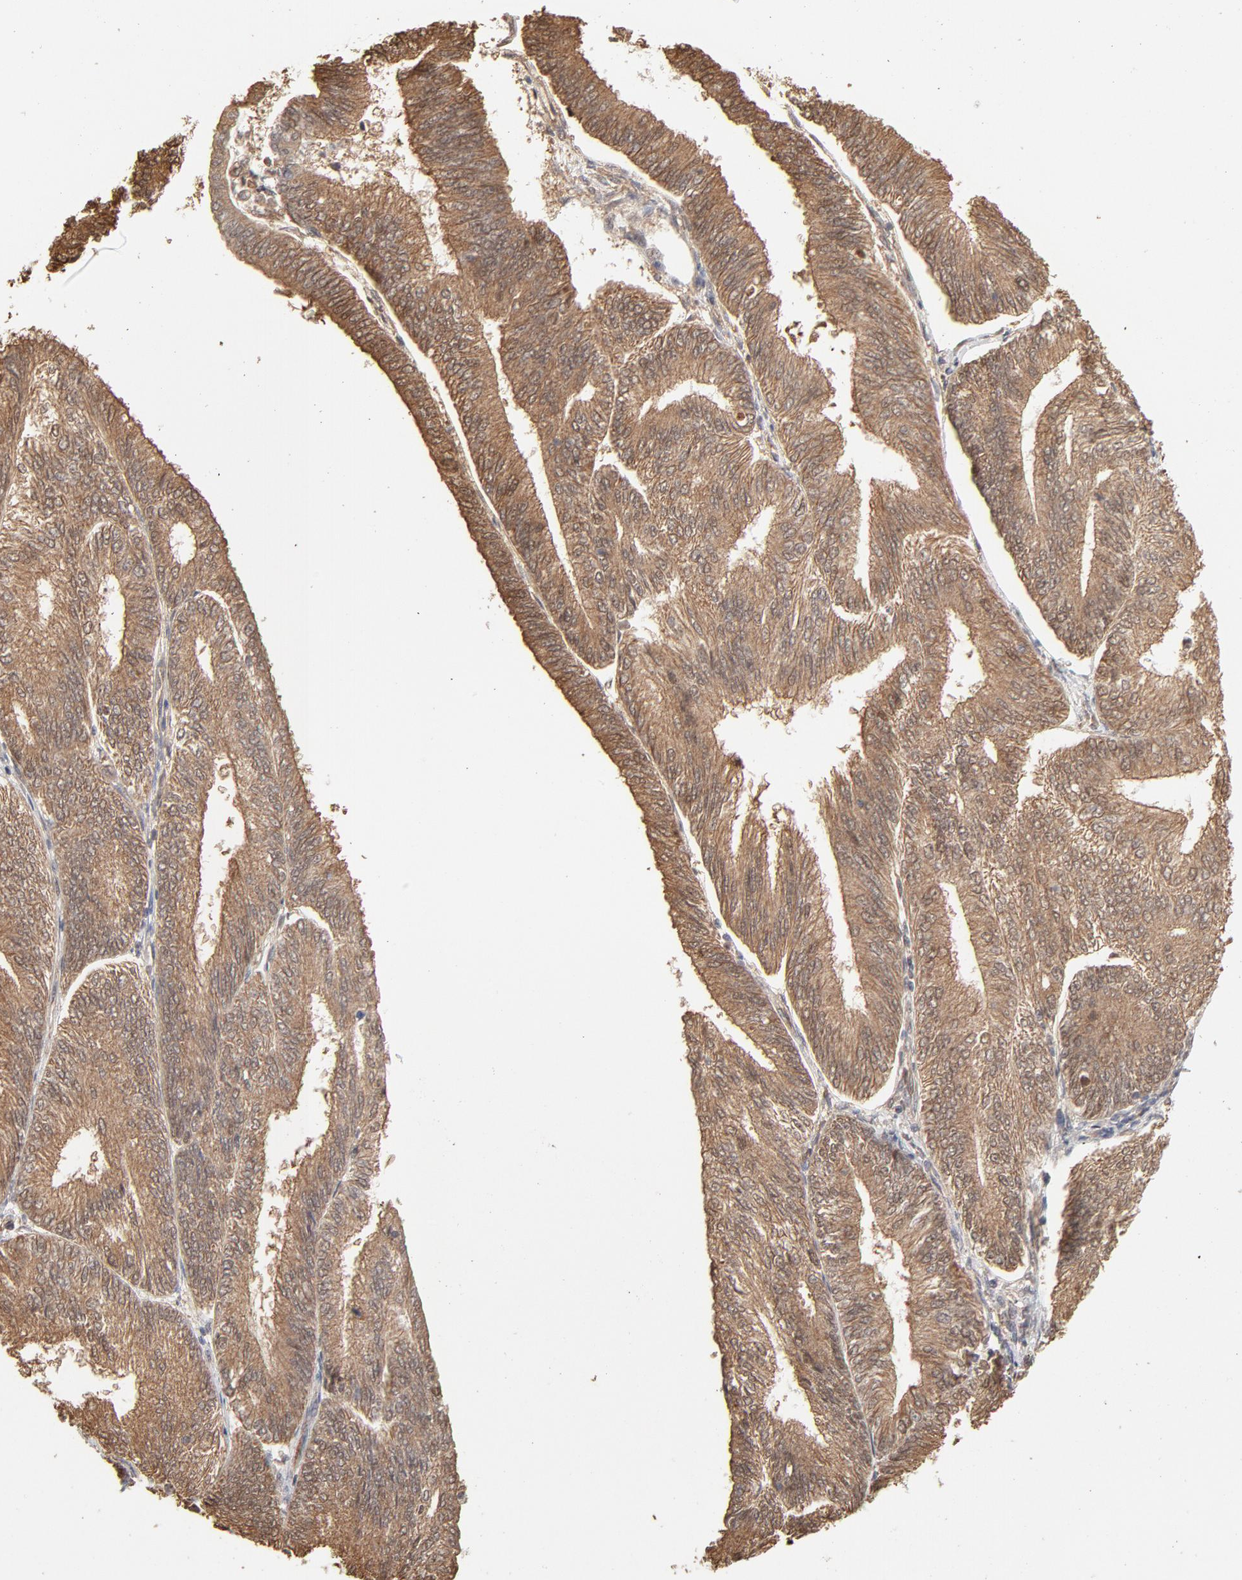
{"staining": {"intensity": "moderate", "quantity": ">75%", "location": "cytoplasmic/membranous"}, "tissue": "endometrial cancer", "cell_type": "Tumor cells", "image_type": "cancer", "snomed": [{"axis": "morphology", "description": "Adenocarcinoma, NOS"}, {"axis": "topography", "description": "Endometrium"}], "caption": "A micrograph of human endometrial cancer stained for a protein reveals moderate cytoplasmic/membranous brown staining in tumor cells.", "gene": "PPP2CA", "patient": {"sex": "female", "age": 55}}